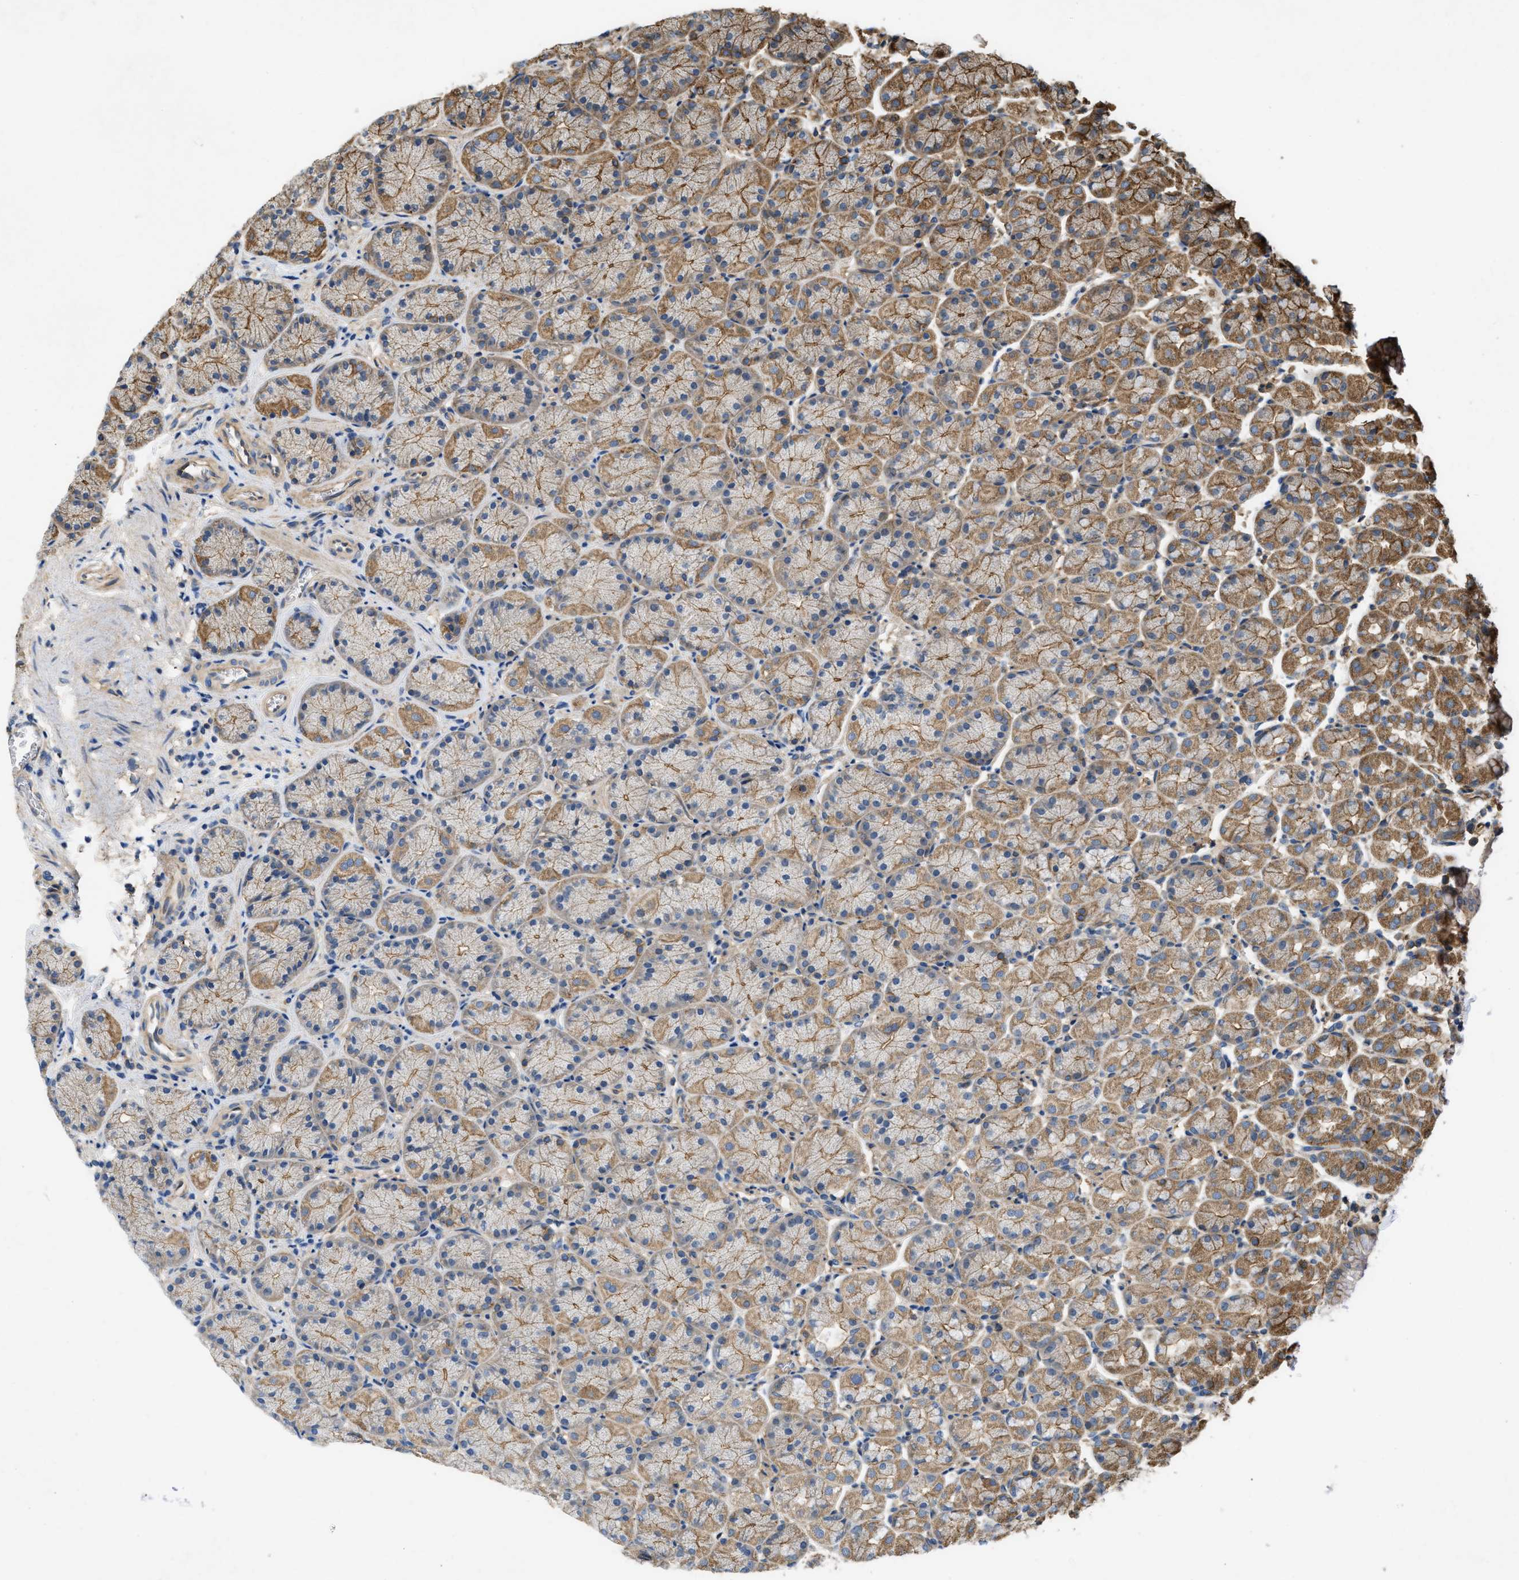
{"staining": {"intensity": "moderate", "quantity": ">75%", "location": "cytoplasmic/membranous"}, "tissue": "stomach", "cell_type": "Glandular cells", "image_type": "normal", "snomed": [{"axis": "morphology", "description": "Normal tissue, NOS"}, {"axis": "topography", "description": "Stomach"}], "caption": "Stomach was stained to show a protein in brown. There is medium levels of moderate cytoplasmic/membranous staining in about >75% of glandular cells. (DAB (3,3'-diaminobenzidine) = brown stain, brightfield microscopy at high magnification).", "gene": "GNB4", "patient": {"sex": "male", "age": 42}}